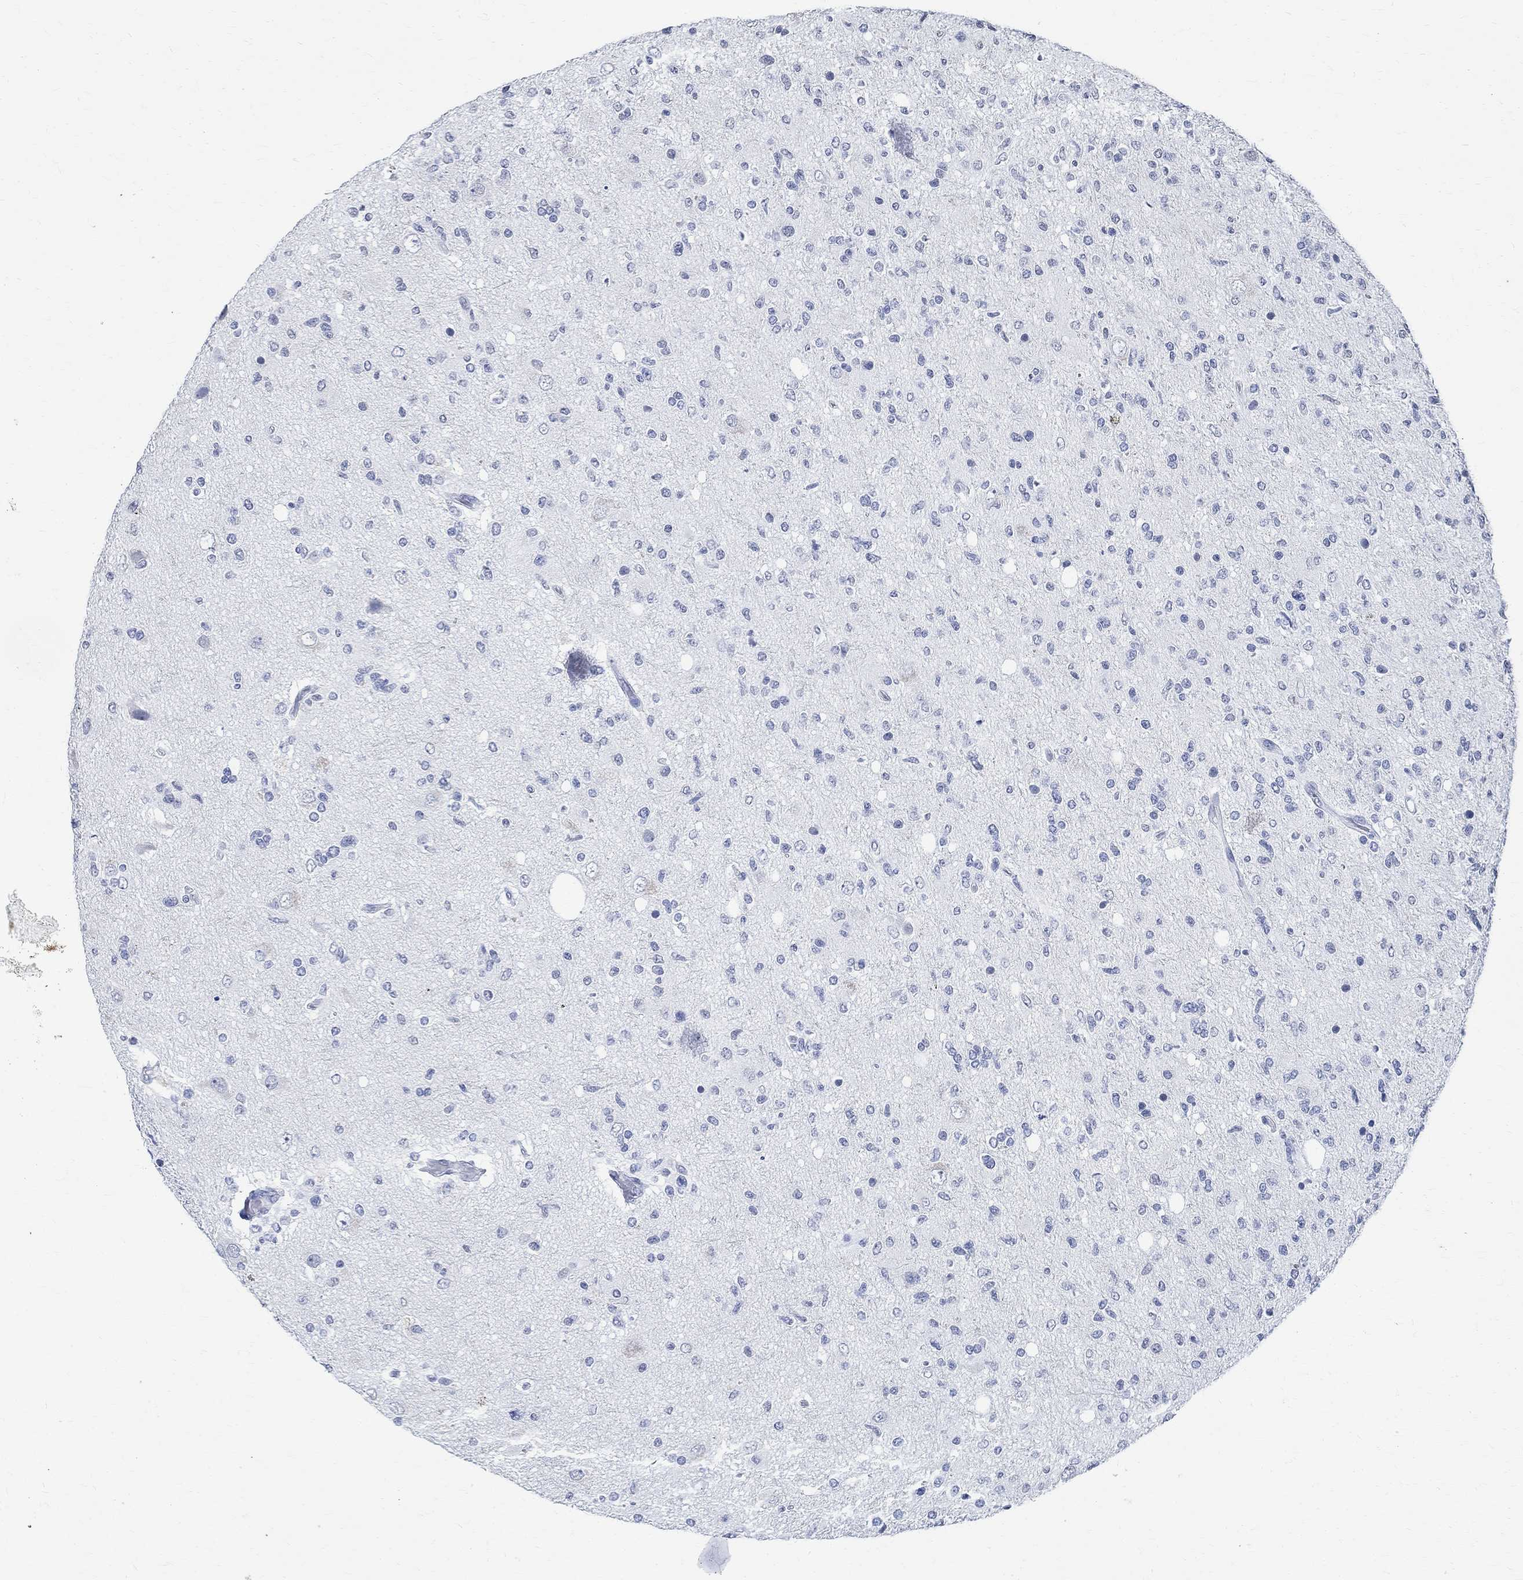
{"staining": {"intensity": "negative", "quantity": "none", "location": "none"}, "tissue": "glioma", "cell_type": "Tumor cells", "image_type": "cancer", "snomed": [{"axis": "morphology", "description": "Glioma, malignant, High grade"}, {"axis": "topography", "description": "Cerebral cortex"}], "caption": "This is an immunohistochemistry (IHC) histopathology image of human glioma. There is no positivity in tumor cells.", "gene": "TMEM221", "patient": {"sex": "male", "age": 70}}